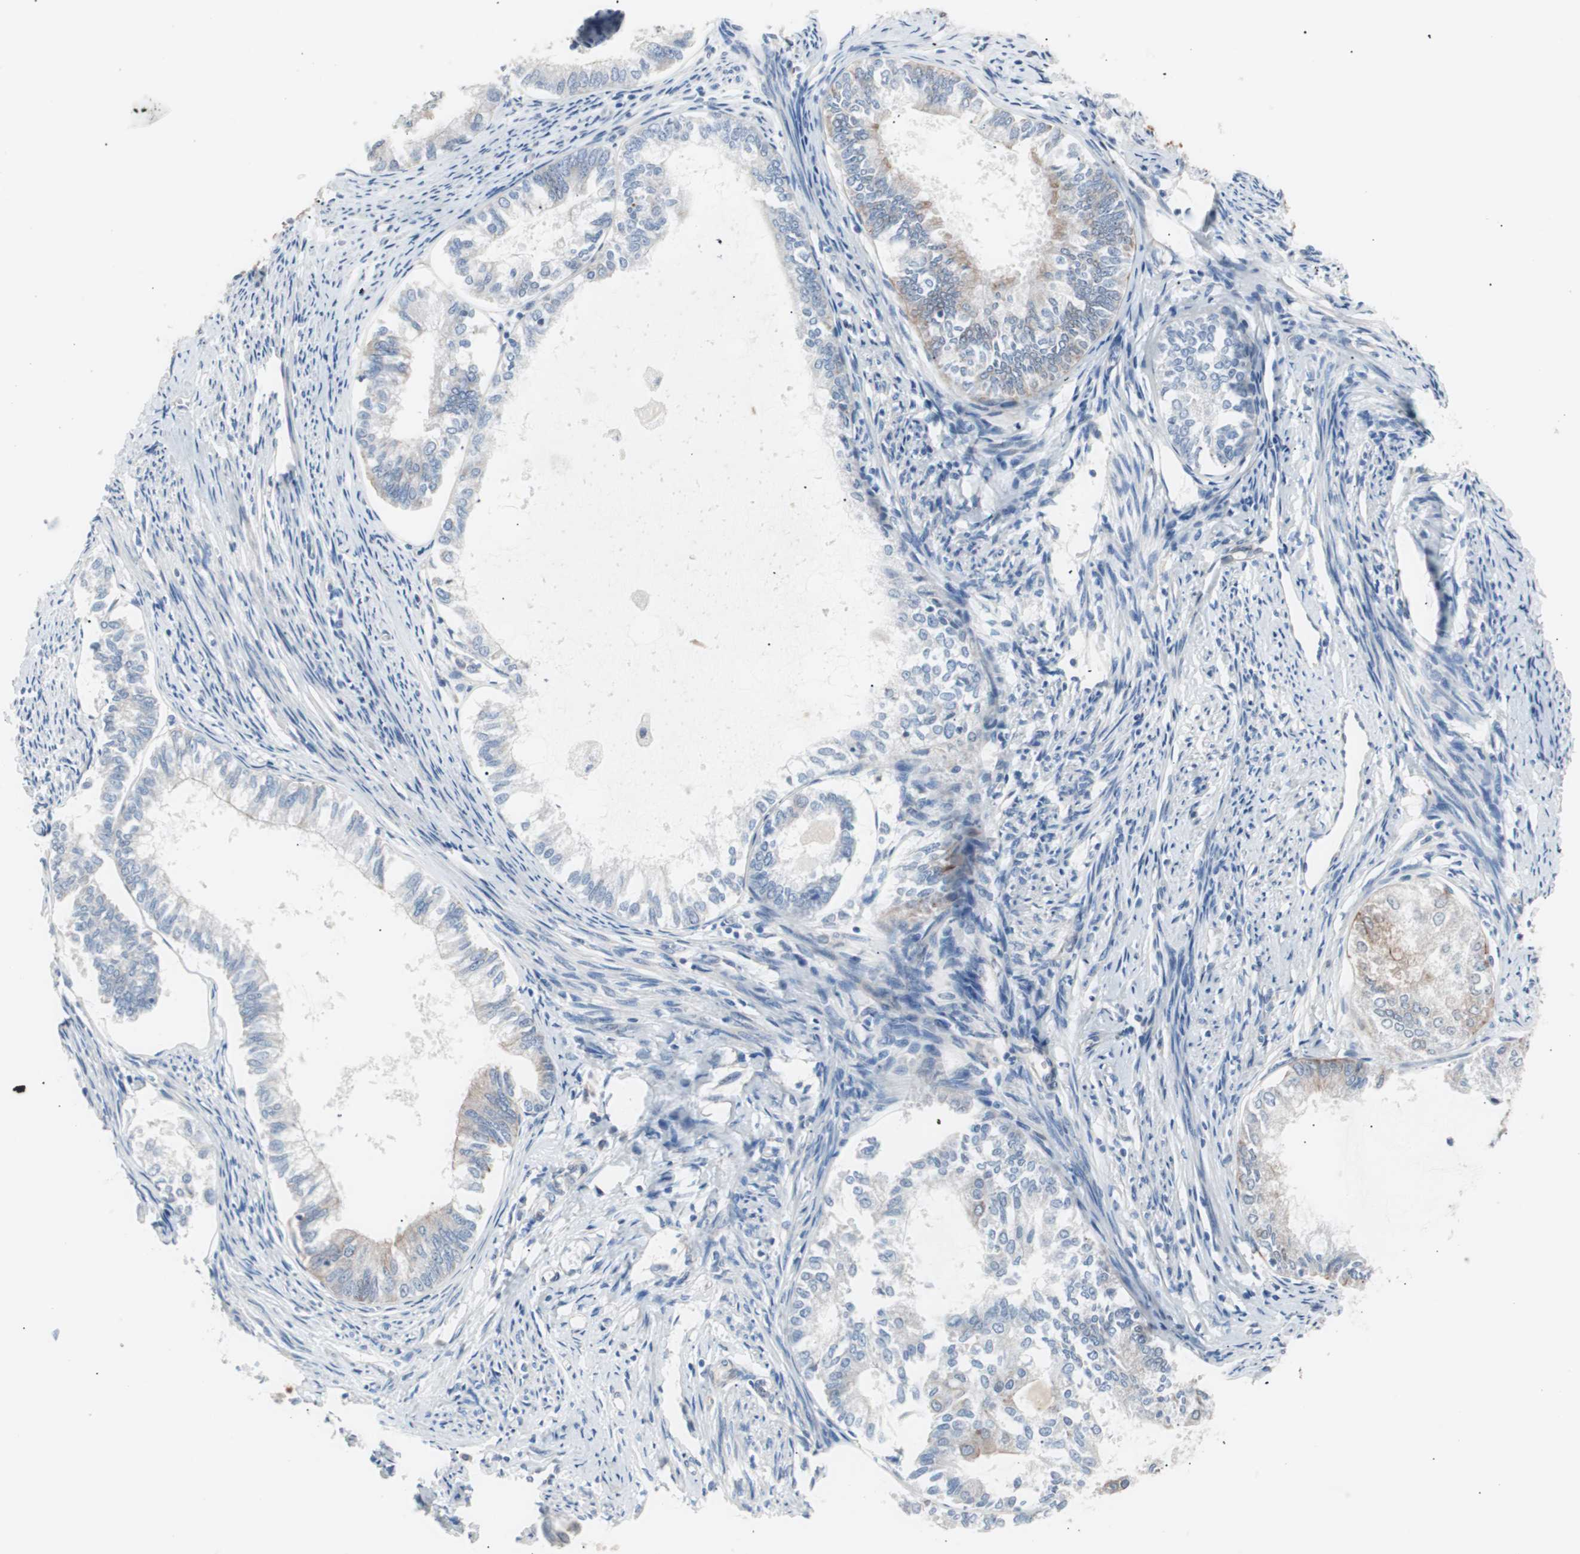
{"staining": {"intensity": "weak", "quantity": "<25%", "location": "cytoplasmic/membranous"}, "tissue": "endometrial cancer", "cell_type": "Tumor cells", "image_type": "cancer", "snomed": [{"axis": "morphology", "description": "Adenocarcinoma, NOS"}, {"axis": "topography", "description": "Endometrium"}], "caption": "Human endometrial adenocarcinoma stained for a protein using immunohistochemistry (IHC) displays no staining in tumor cells.", "gene": "SMG1", "patient": {"sex": "female", "age": 86}}